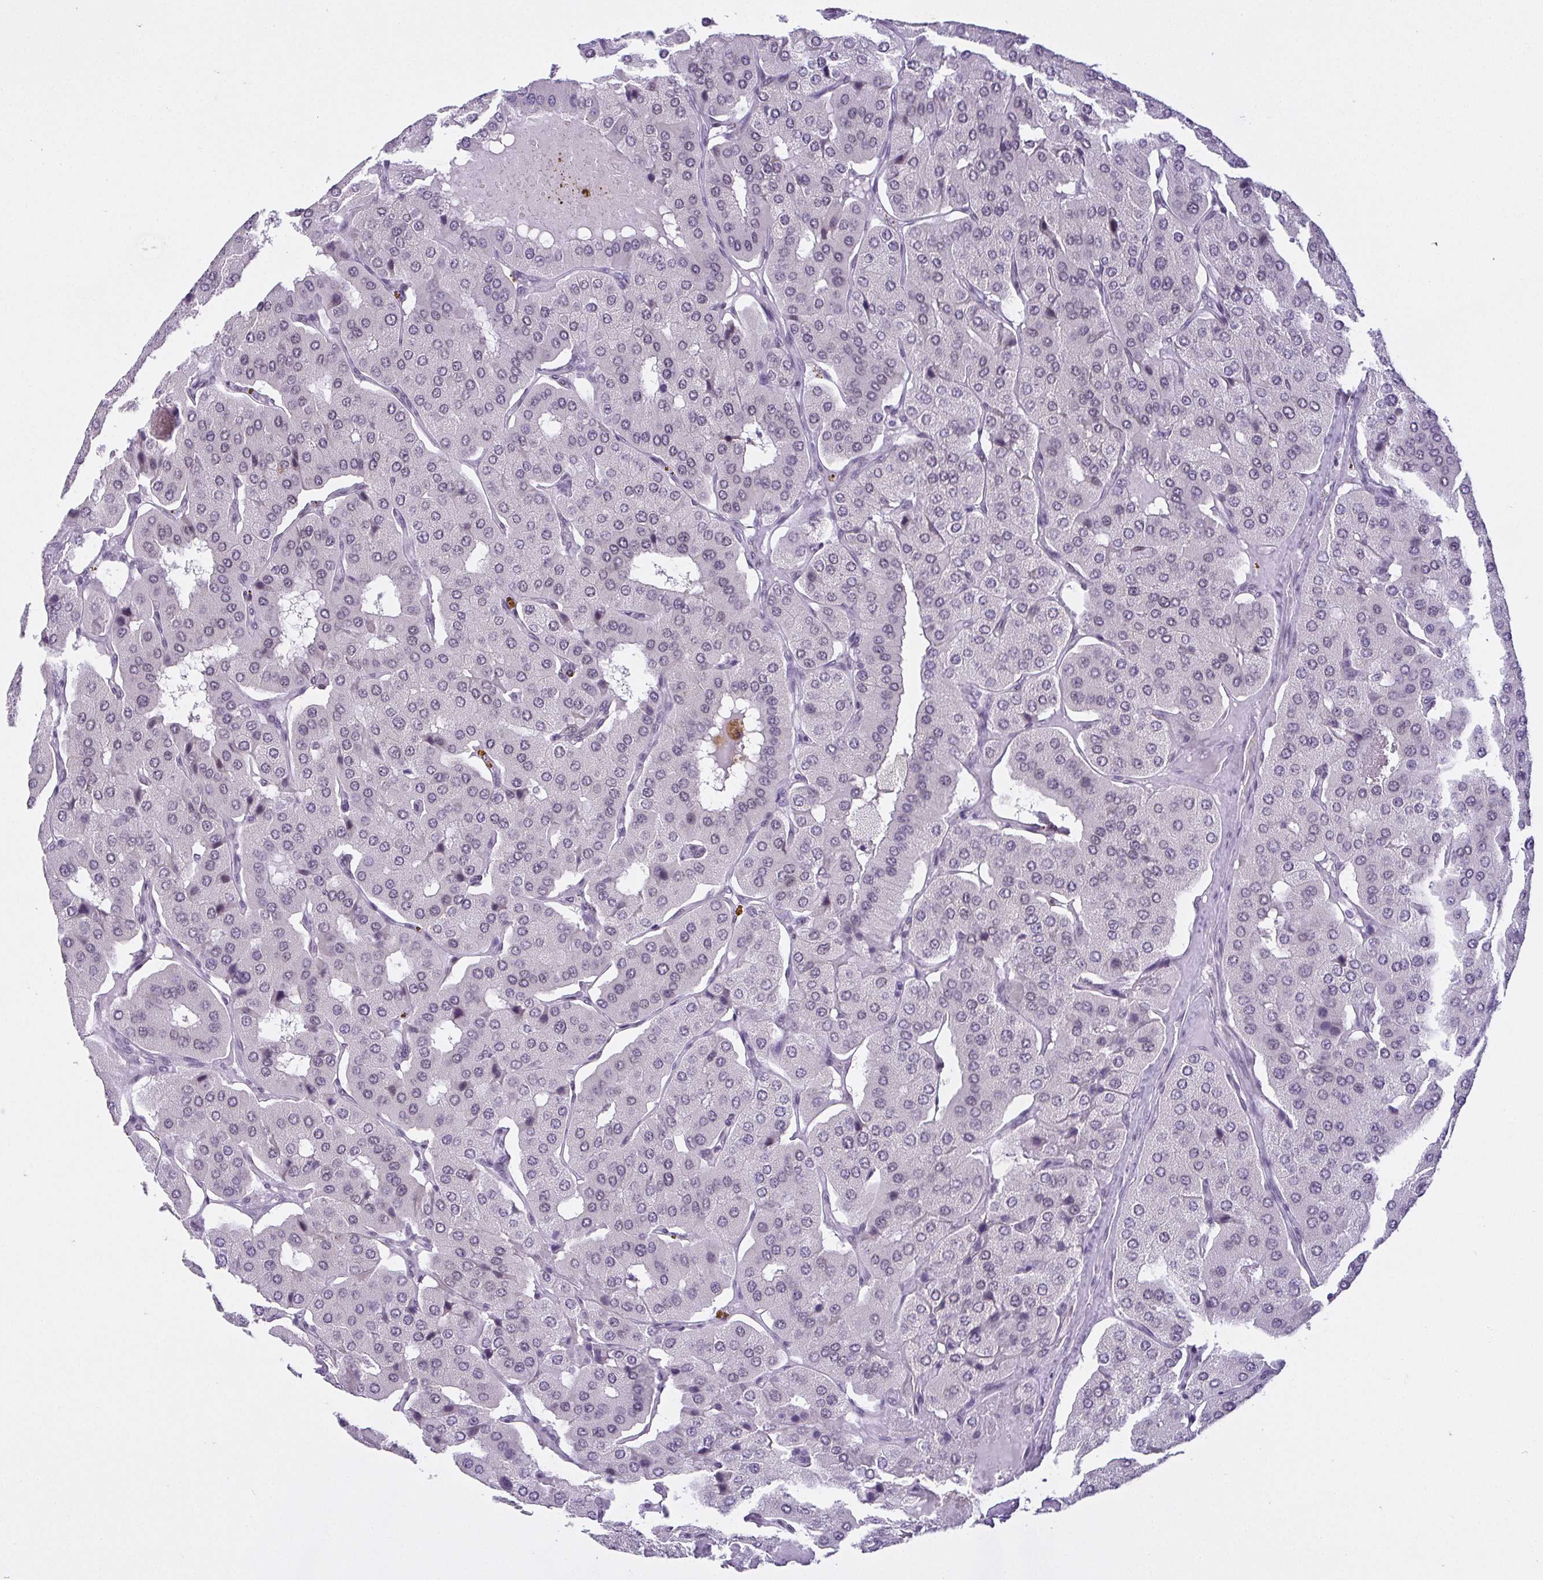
{"staining": {"intensity": "negative", "quantity": "none", "location": "none"}, "tissue": "parathyroid gland", "cell_type": "Glandular cells", "image_type": "normal", "snomed": [{"axis": "morphology", "description": "Normal tissue, NOS"}, {"axis": "morphology", "description": "Adenoma, NOS"}, {"axis": "topography", "description": "Parathyroid gland"}], "caption": "The IHC histopathology image has no significant staining in glandular cells of parathyroid gland. The staining was performed using DAB (3,3'-diaminobenzidine) to visualize the protein expression in brown, while the nuclei were stained in blue with hematoxylin (Magnification: 20x).", "gene": "RBM3", "patient": {"sex": "female", "age": 86}}